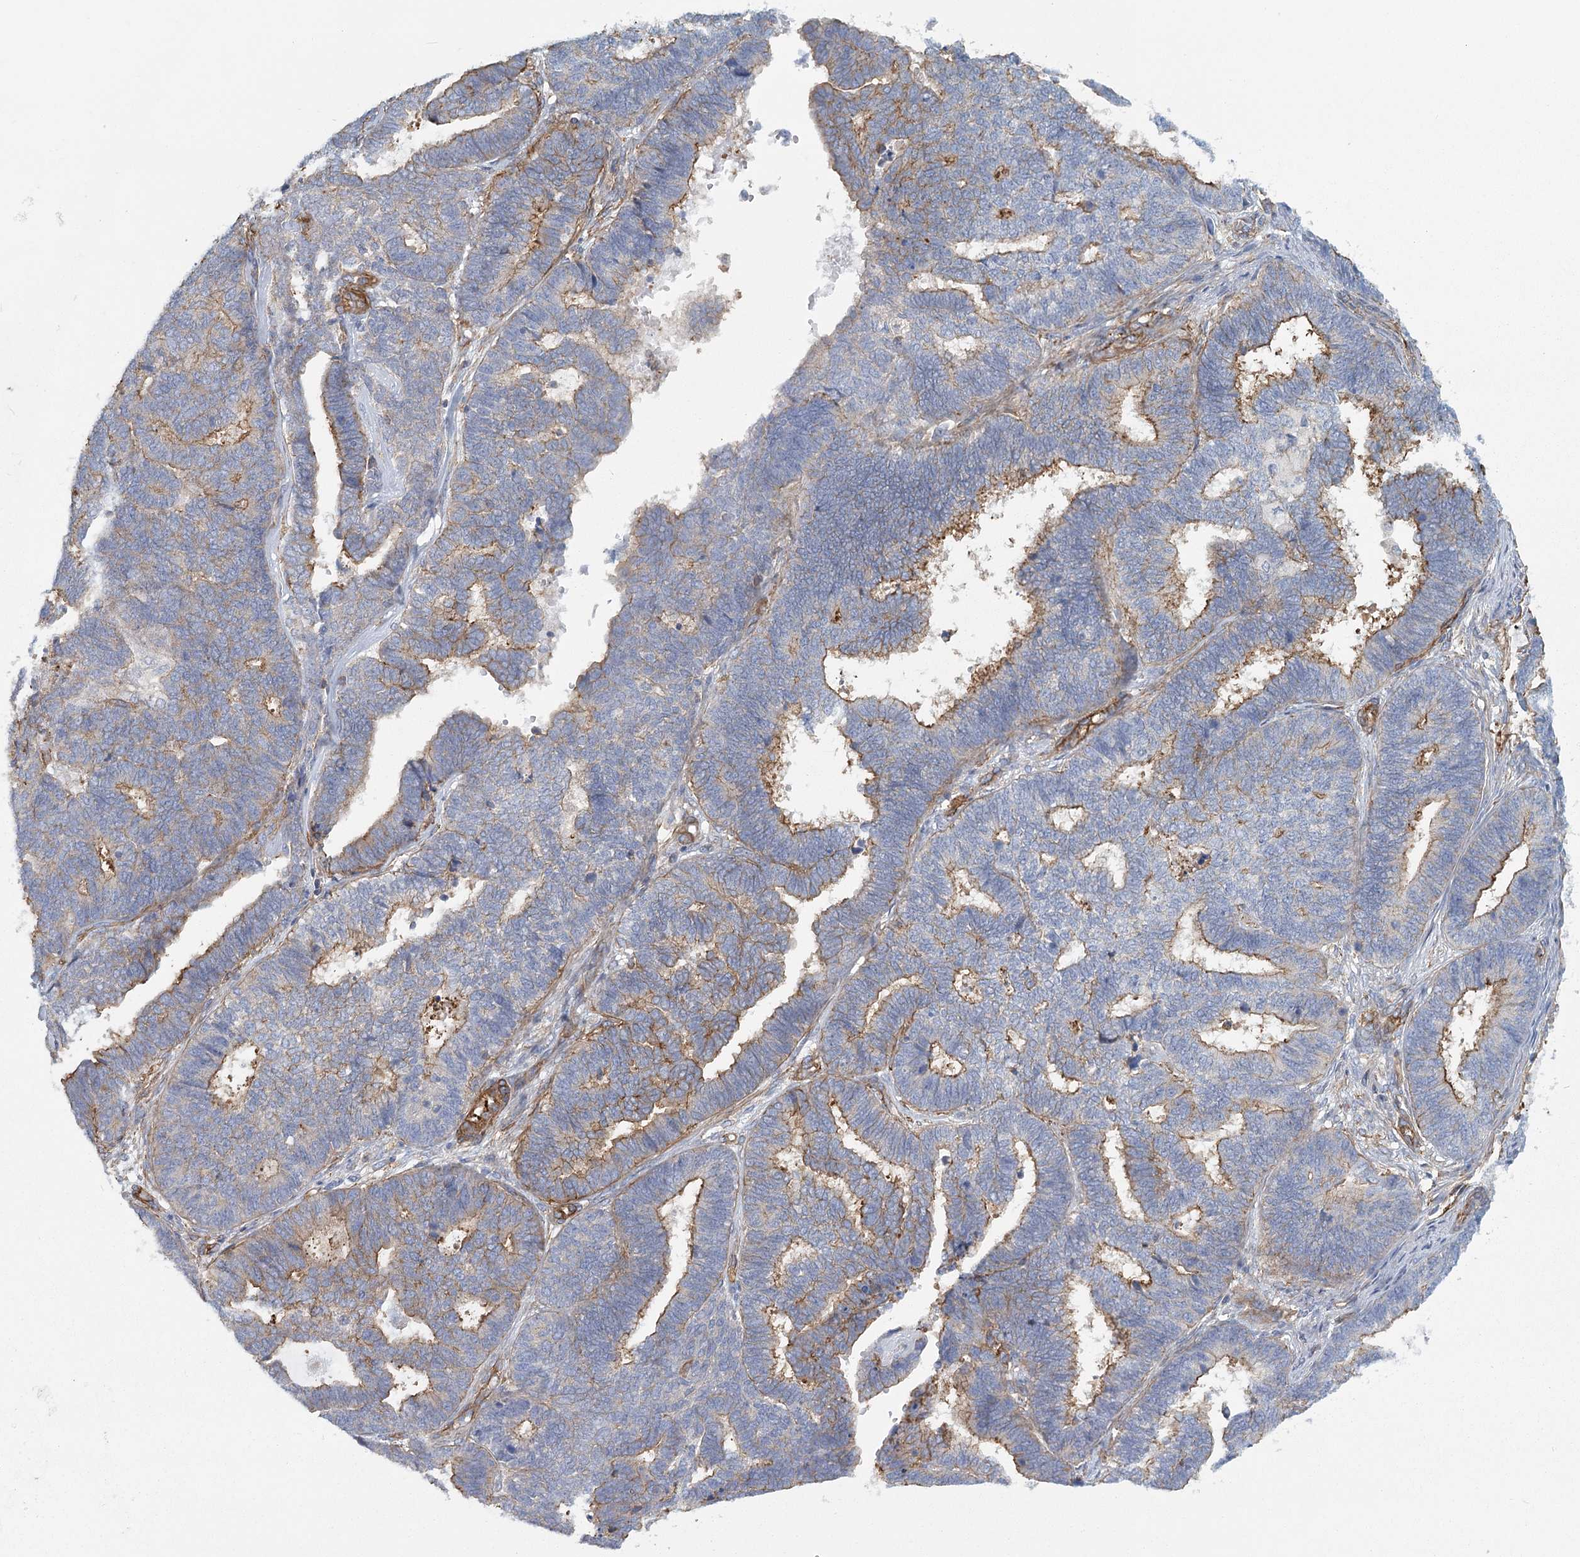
{"staining": {"intensity": "moderate", "quantity": ">75%", "location": "cytoplasmic/membranous"}, "tissue": "endometrial cancer", "cell_type": "Tumor cells", "image_type": "cancer", "snomed": [{"axis": "morphology", "description": "Adenocarcinoma, NOS"}, {"axis": "topography", "description": "Endometrium"}], "caption": "Protein expression analysis of endometrial cancer exhibits moderate cytoplasmic/membranous expression in about >75% of tumor cells.", "gene": "IFT46", "patient": {"sex": "female", "age": 70}}